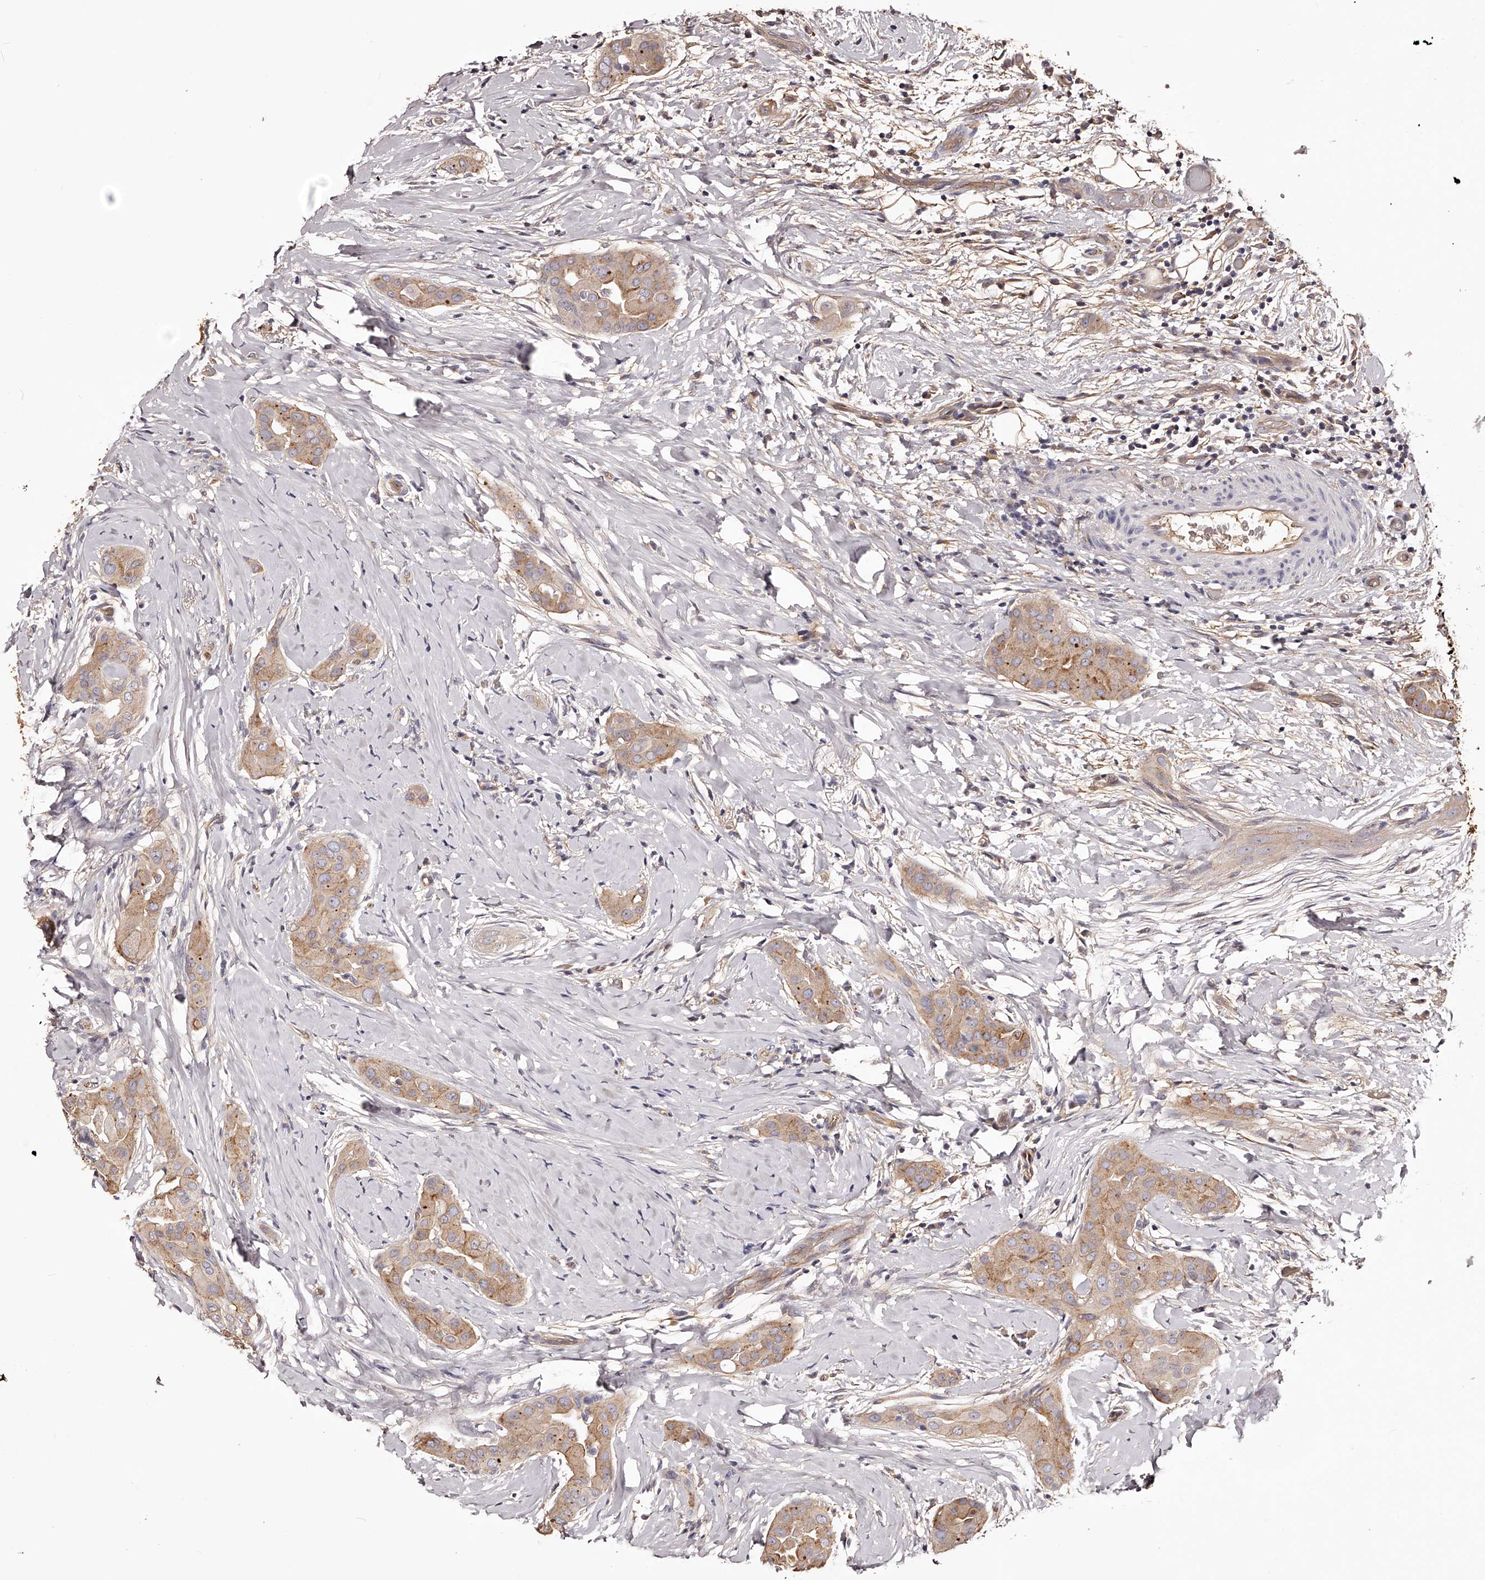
{"staining": {"intensity": "moderate", "quantity": ">75%", "location": "cytoplasmic/membranous"}, "tissue": "thyroid cancer", "cell_type": "Tumor cells", "image_type": "cancer", "snomed": [{"axis": "morphology", "description": "Papillary adenocarcinoma, NOS"}, {"axis": "topography", "description": "Thyroid gland"}], "caption": "A histopathology image showing moderate cytoplasmic/membranous expression in approximately >75% of tumor cells in thyroid cancer, as visualized by brown immunohistochemical staining.", "gene": "LTV1", "patient": {"sex": "male", "age": 33}}